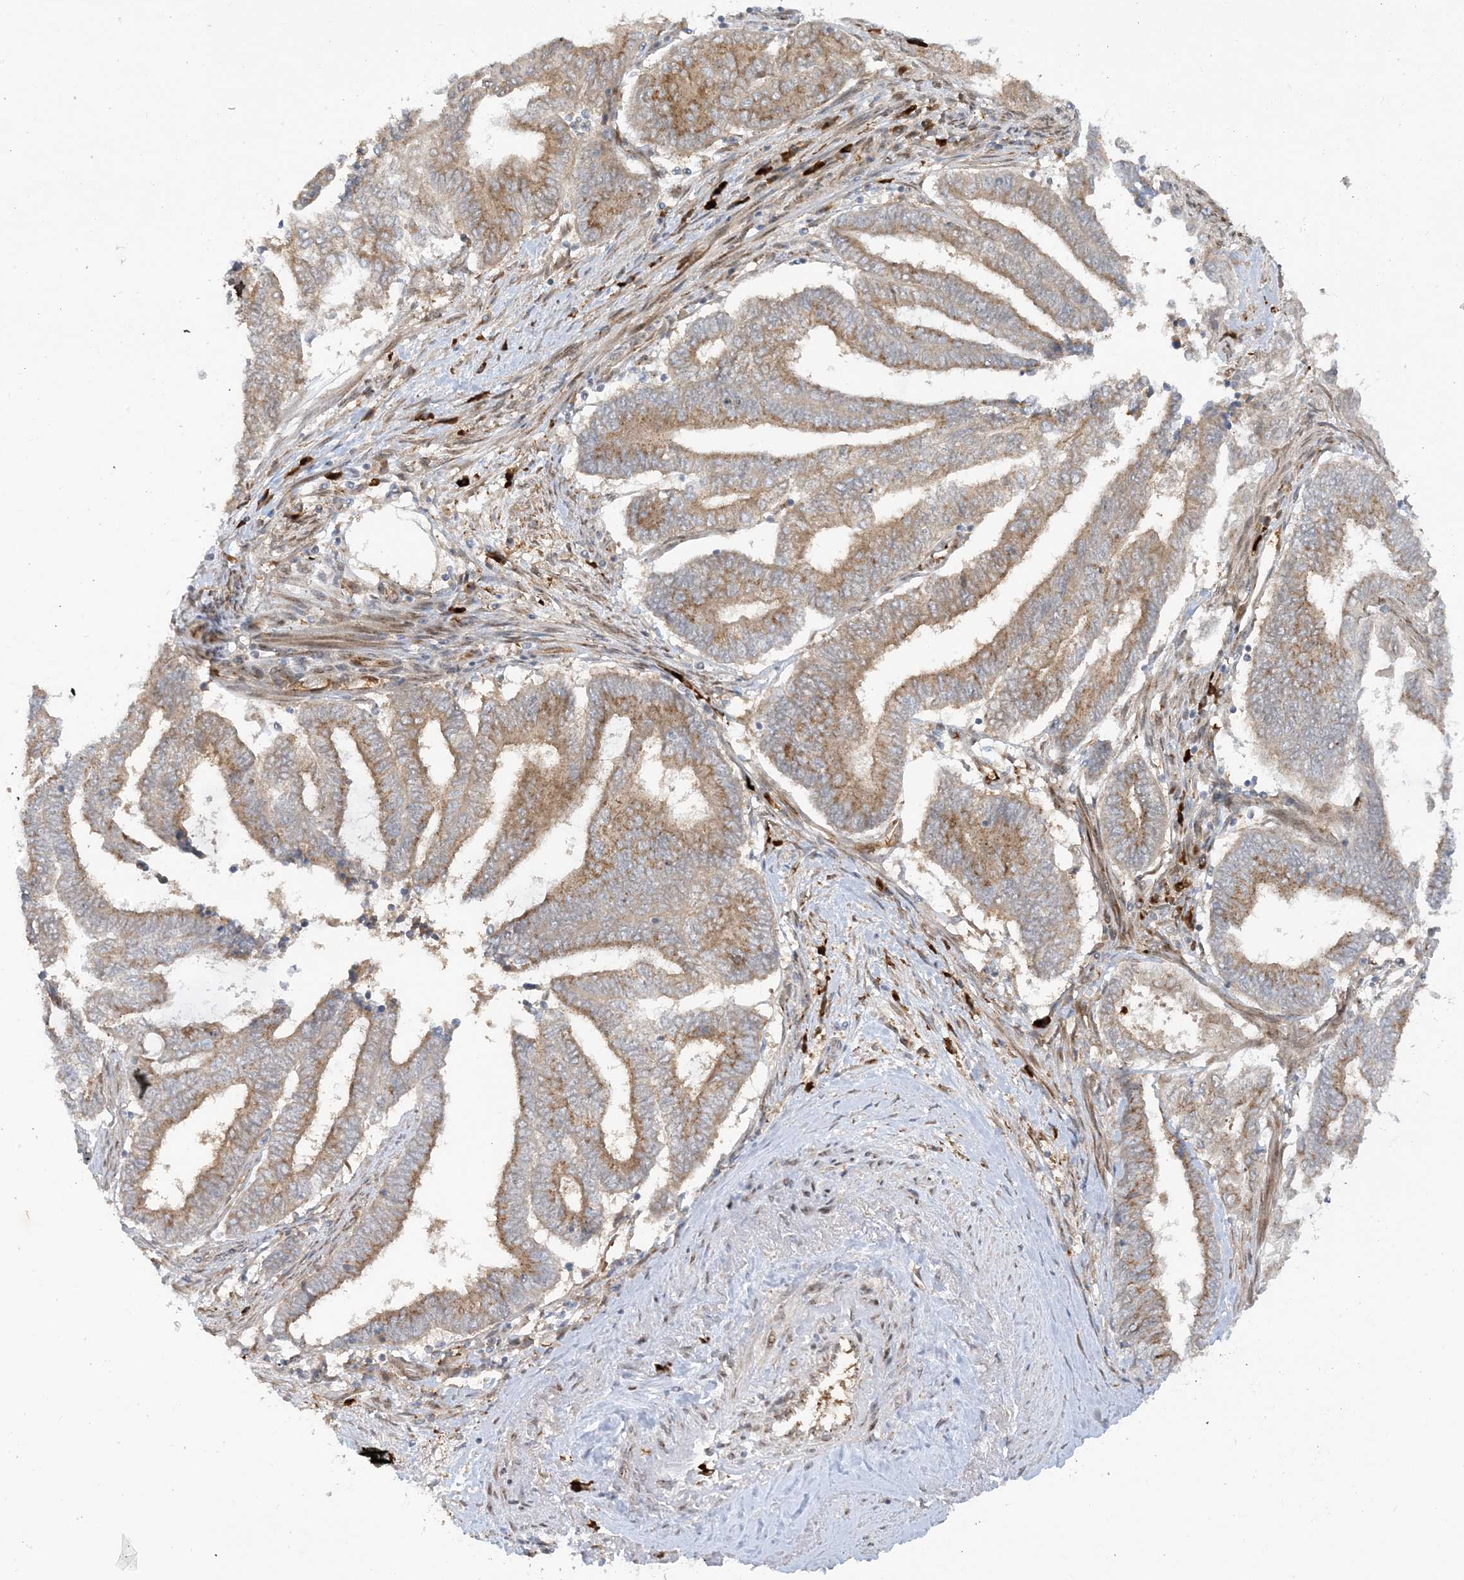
{"staining": {"intensity": "moderate", "quantity": ">75%", "location": "cytoplasmic/membranous"}, "tissue": "endometrial cancer", "cell_type": "Tumor cells", "image_type": "cancer", "snomed": [{"axis": "morphology", "description": "Adenocarcinoma, NOS"}, {"axis": "topography", "description": "Uterus"}, {"axis": "topography", "description": "Endometrium"}], "caption": "An IHC photomicrograph of neoplastic tissue is shown. Protein staining in brown labels moderate cytoplasmic/membranous positivity in endometrial cancer (adenocarcinoma) within tumor cells.", "gene": "RPP40", "patient": {"sex": "female", "age": 70}}